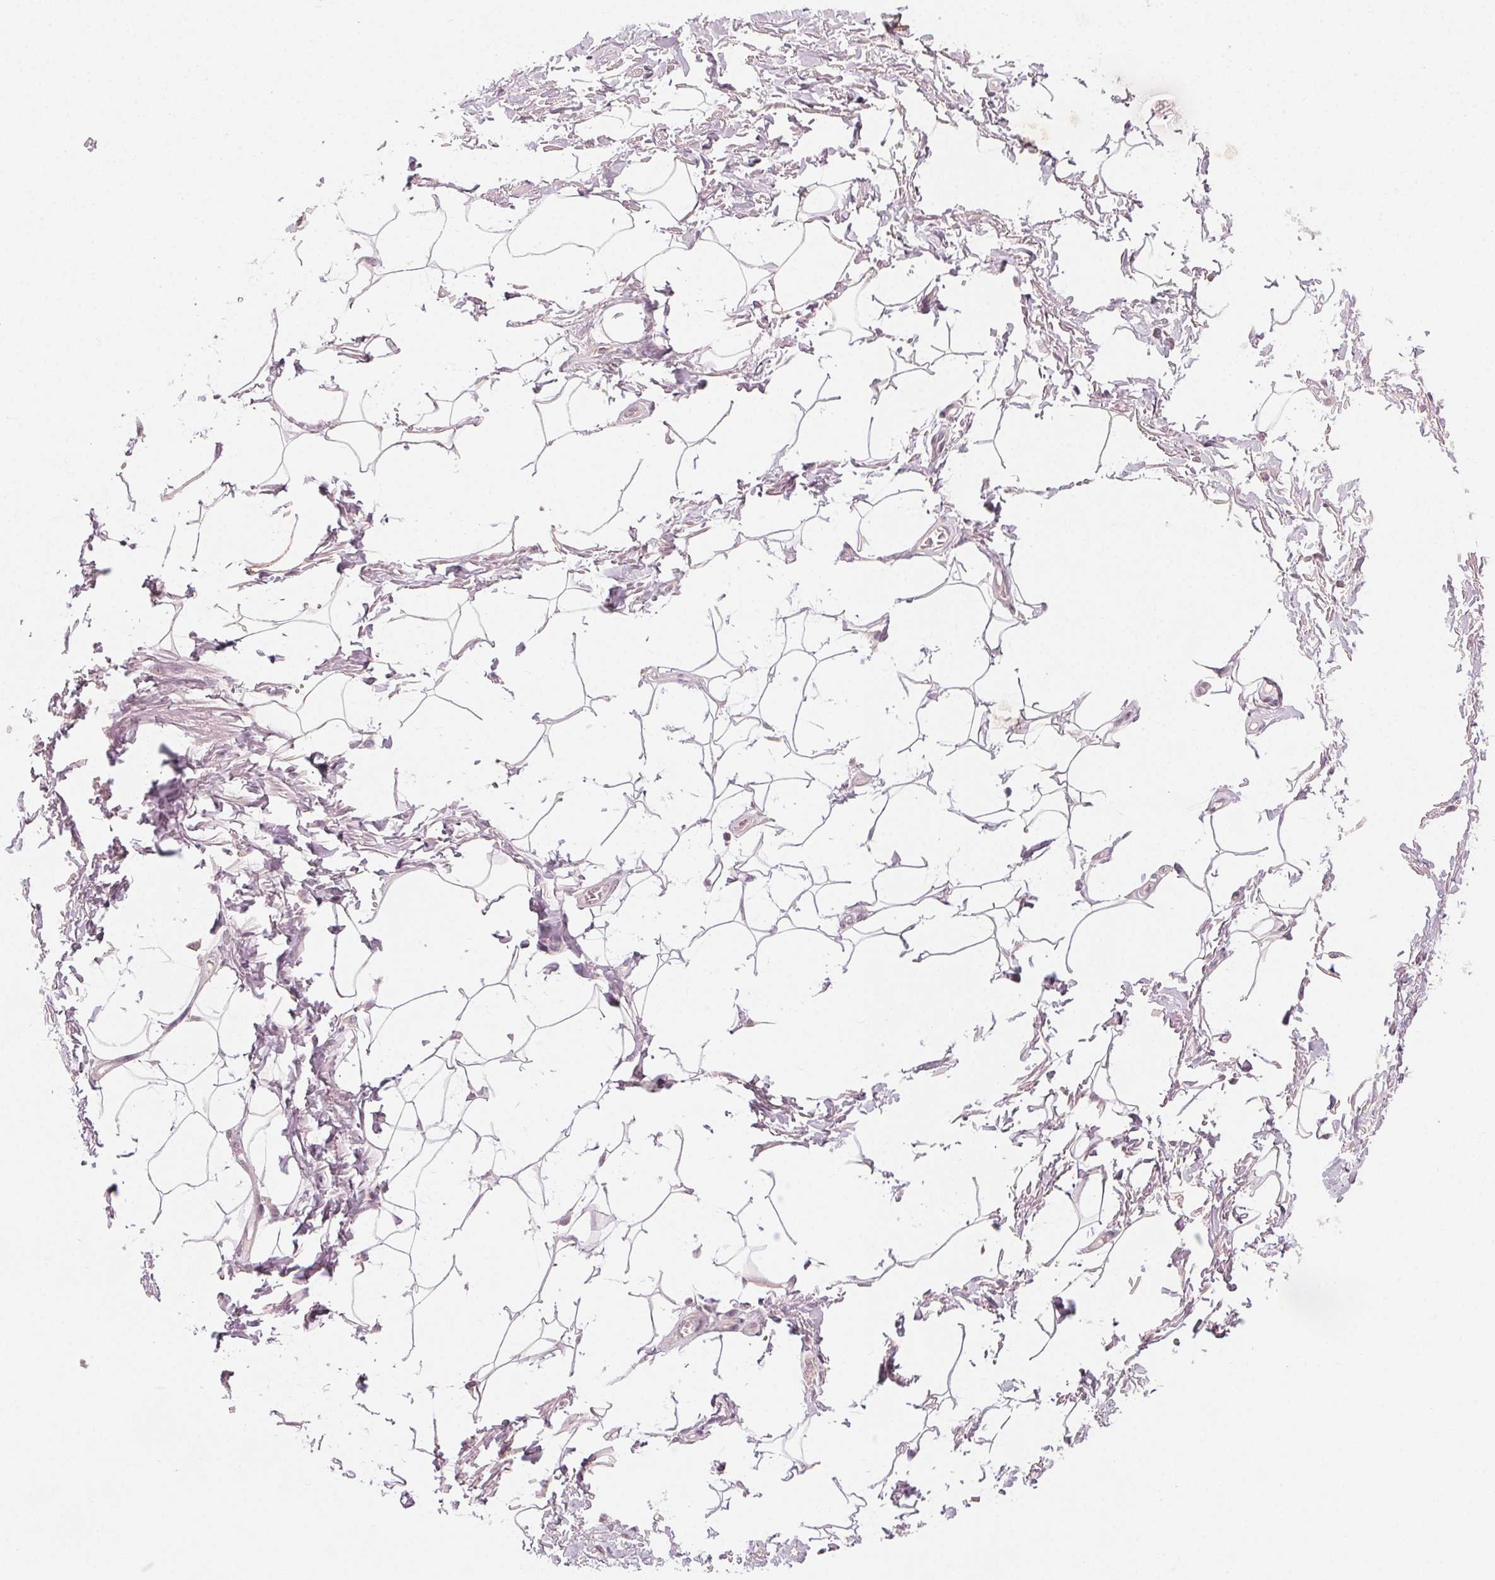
{"staining": {"intensity": "negative", "quantity": "none", "location": "none"}, "tissue": "adipose tissue", "cell_type": "Adipocytes", "image_type": "normal", "snomed": [{"axis": "morphology", "description": "Normal tissue, NOS"}, {"axis": "topography", "description": "Peripheral nerve tissue"}], "caption": "This is a image of IHC staining of benign adipose tissue, which shows no staining in adipocytes. (DAB immunohistochemistry visualized using brightfield microscopy, high magnification).", "gene": "TUB", "patient": {"sex": "male", "age": 51}}